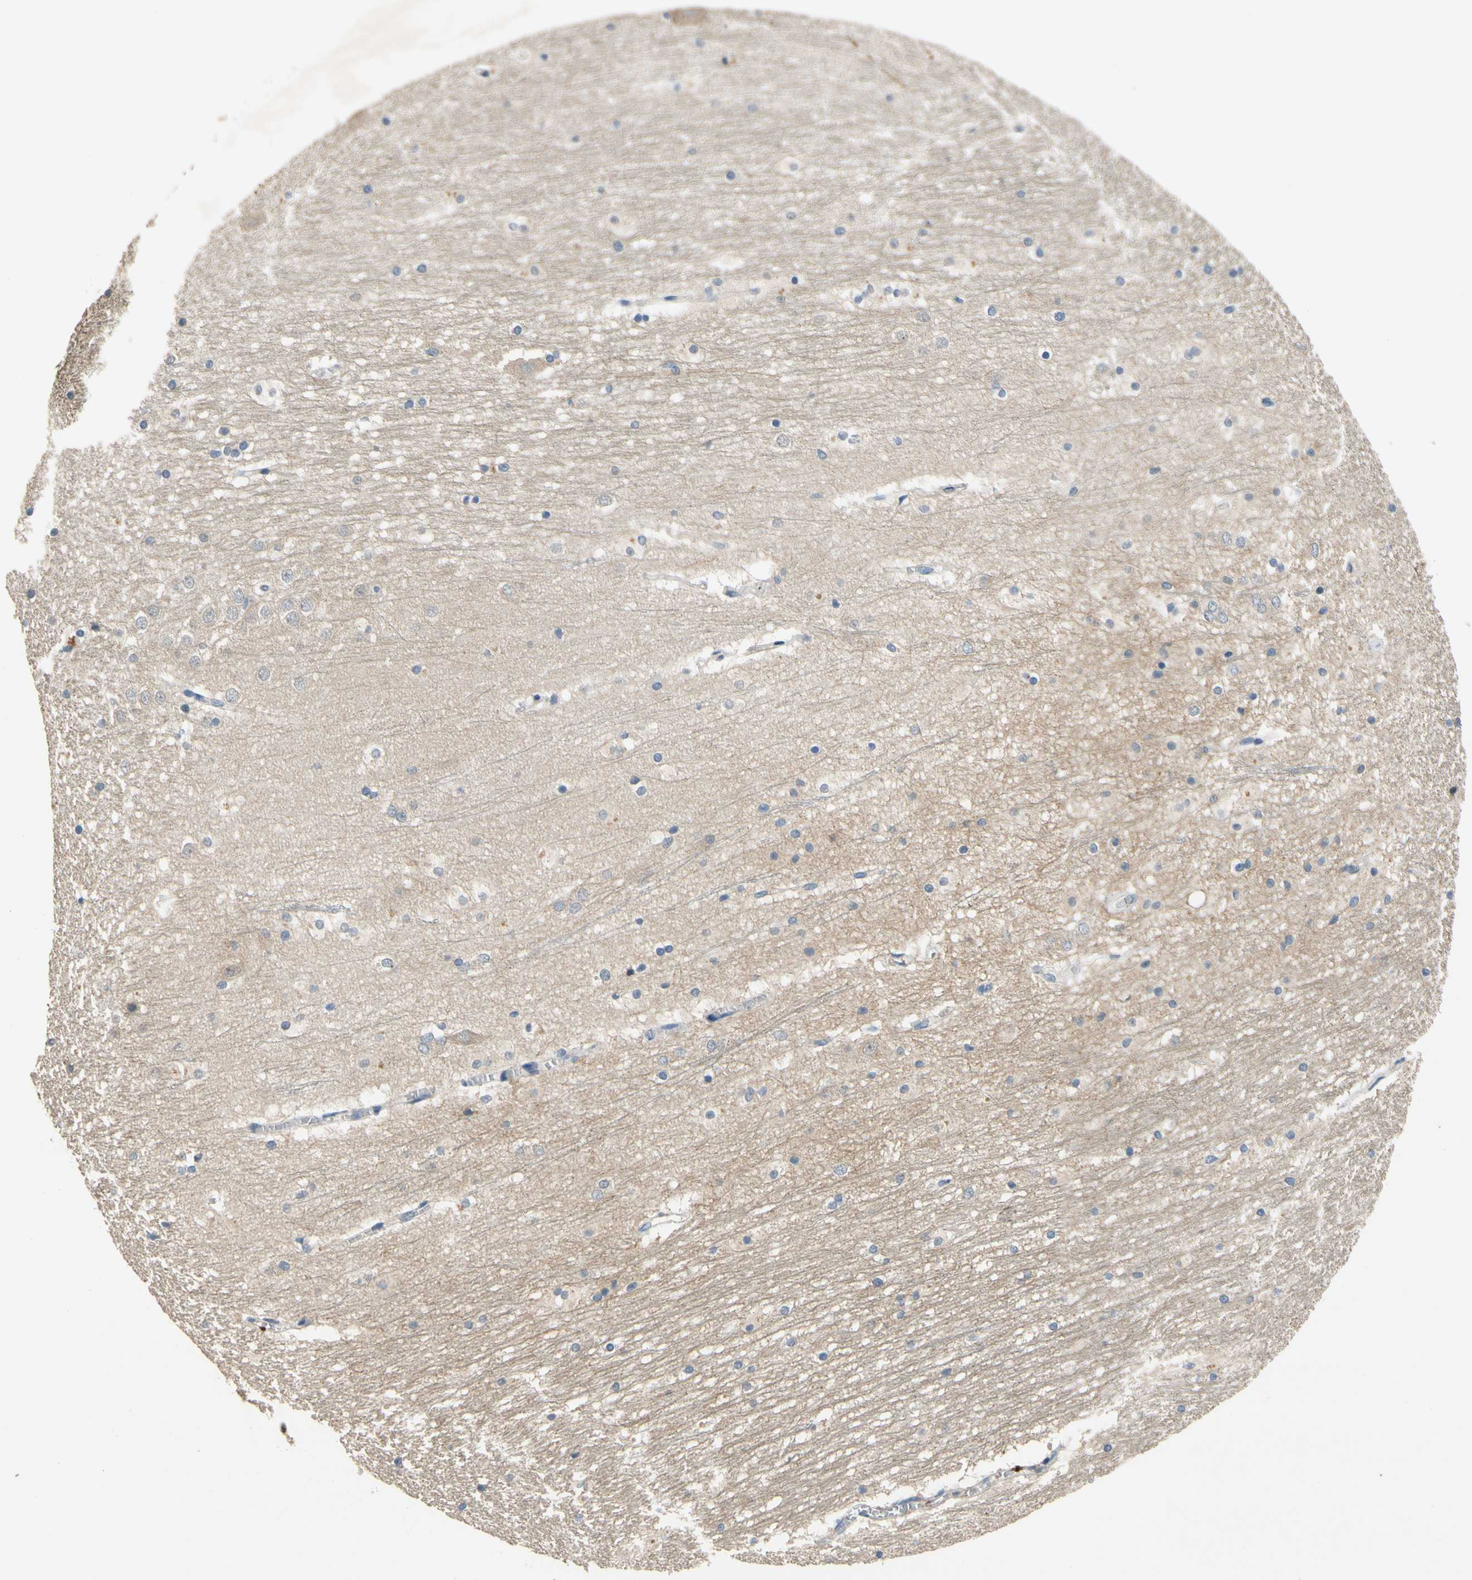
{"staining": {"intensity": "negative", "quantity": "none", "location": "none"}, "tissue": "hippocampus", "cell_type": "Glial cells", "image_type": "normal", "snomed": [{"axis": "morphology", "description": "Normal tissue, NOS"}, {"axis": "topography", "description": "Hippocampus"}], "caption": "IHC image of unremarkable hippocampus: hippocampus stained with DAB (3,3'-diaminobenzidine) reveals no significant protein positivity in glial cells.", "gene": "ALKBH3", "patient": {"sex": "male", "age": 45}}